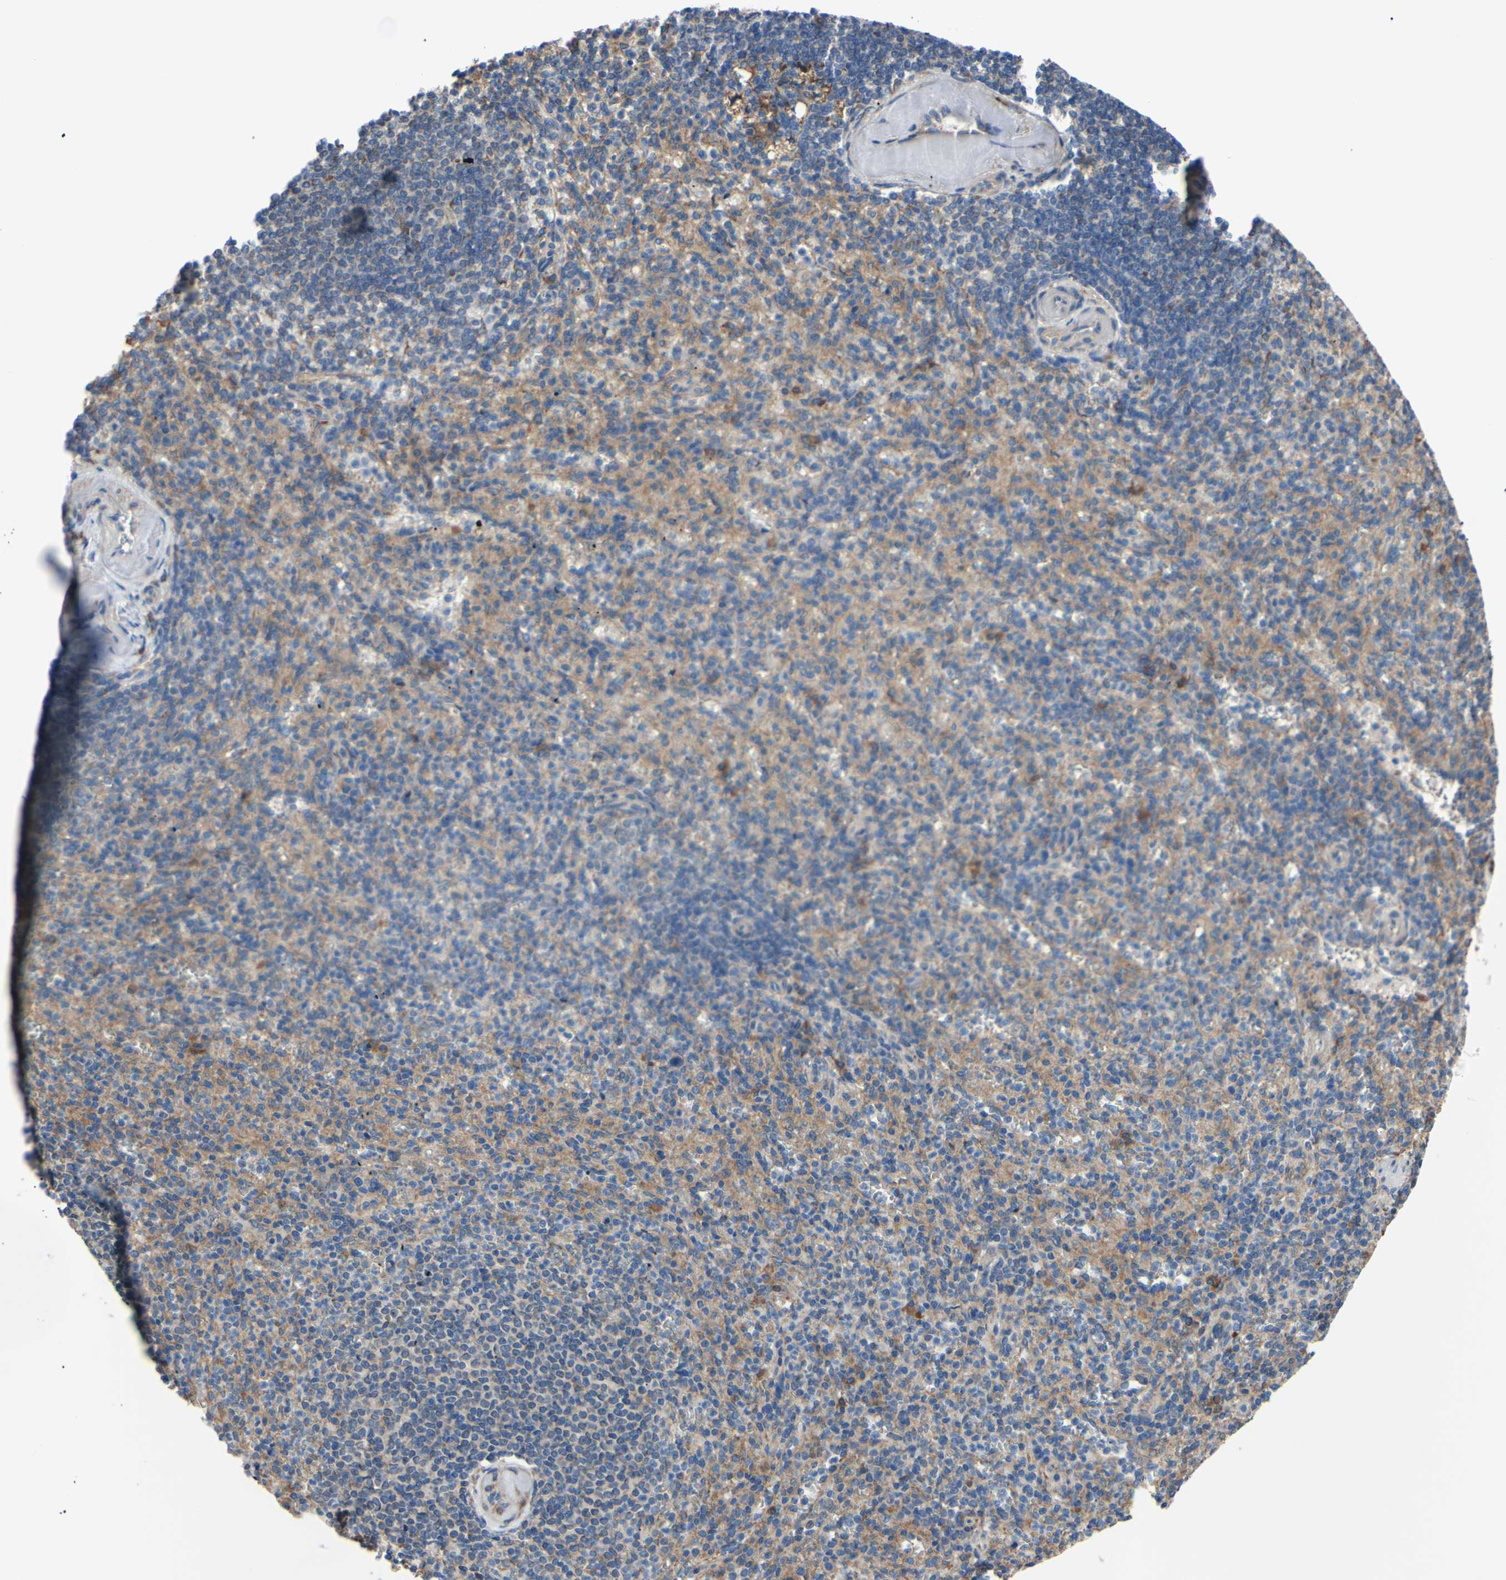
{"staining": {"intensity": "weak", "quantity": ">75%", "location": "cytoplasmic/membranous"}, "tissue": "spleen", "cell_type": "Cells in red pulp", "image_type": "normal", "snomed": [{"axis": "morphology", "description": "Normal tissue, NOS"}, {"axis": "topography", "description": "Spleen"}], "caption": "Immunohistochemical staining of benign spleen demonstrates weak cytoplasmic/membranous protein positivity in approximately >75% of cells in red pulp. (IHC, brightfield microscopy, high magnification).", "gene": "BMF", "patient": {"sex": "female", "age": 74}}